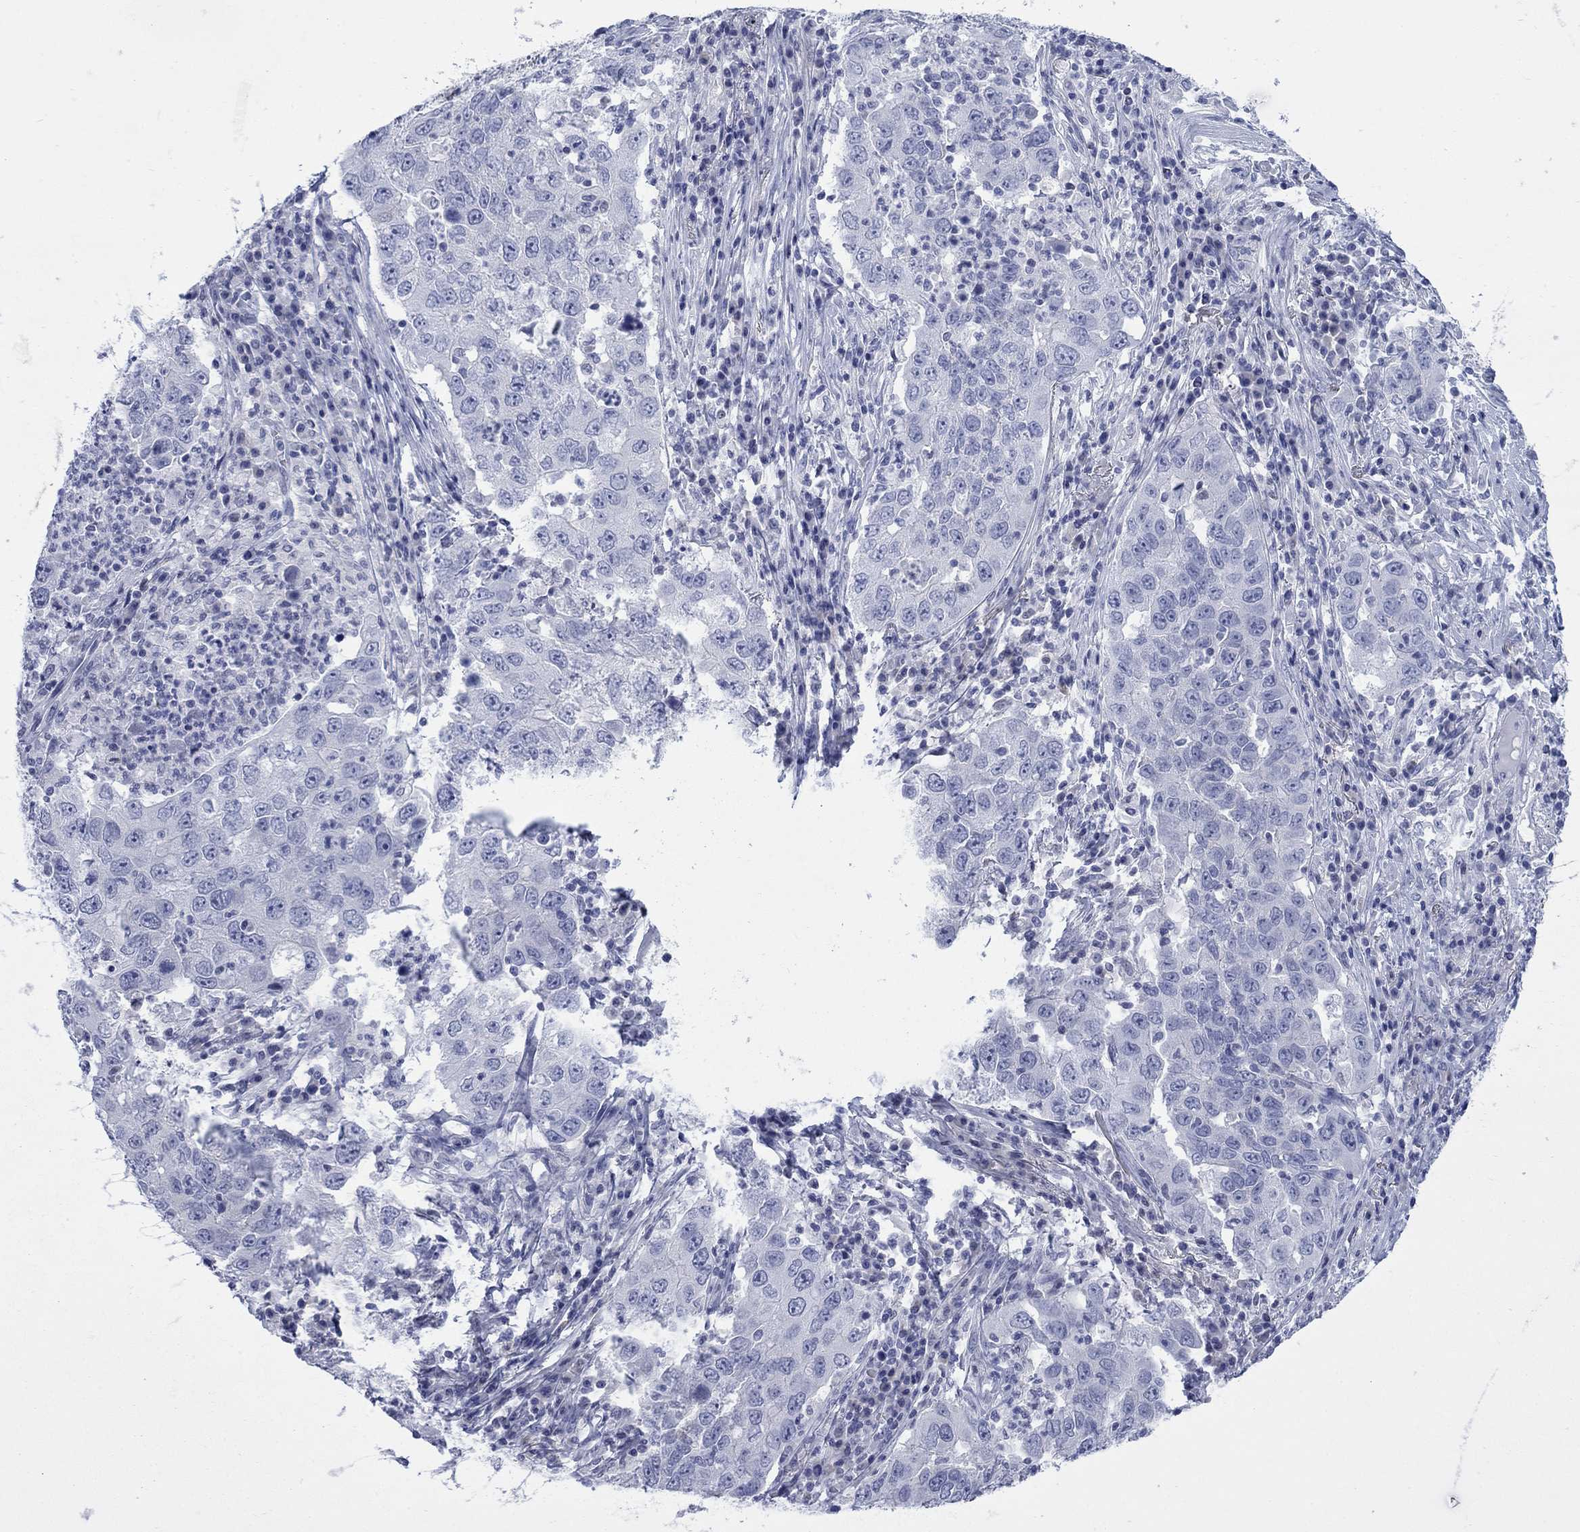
{"staining": {"intensity": "negative", "quantity": "none", "location": "none"}, "tissue": "lung cancer", "cell_type": "Tumor cells", "image_type": "cancer", "snomed": [{"axis": "morphology", "description": "Adenocarcinoma, NOS"}, {"axis": "topography", "description": "Lung"}], "caption": "The image displays no staining of tumor cells in adenocarcinoma (lung).", "gene": "IGF2BP3", "patient": {"sex": "male", "age": 73}}